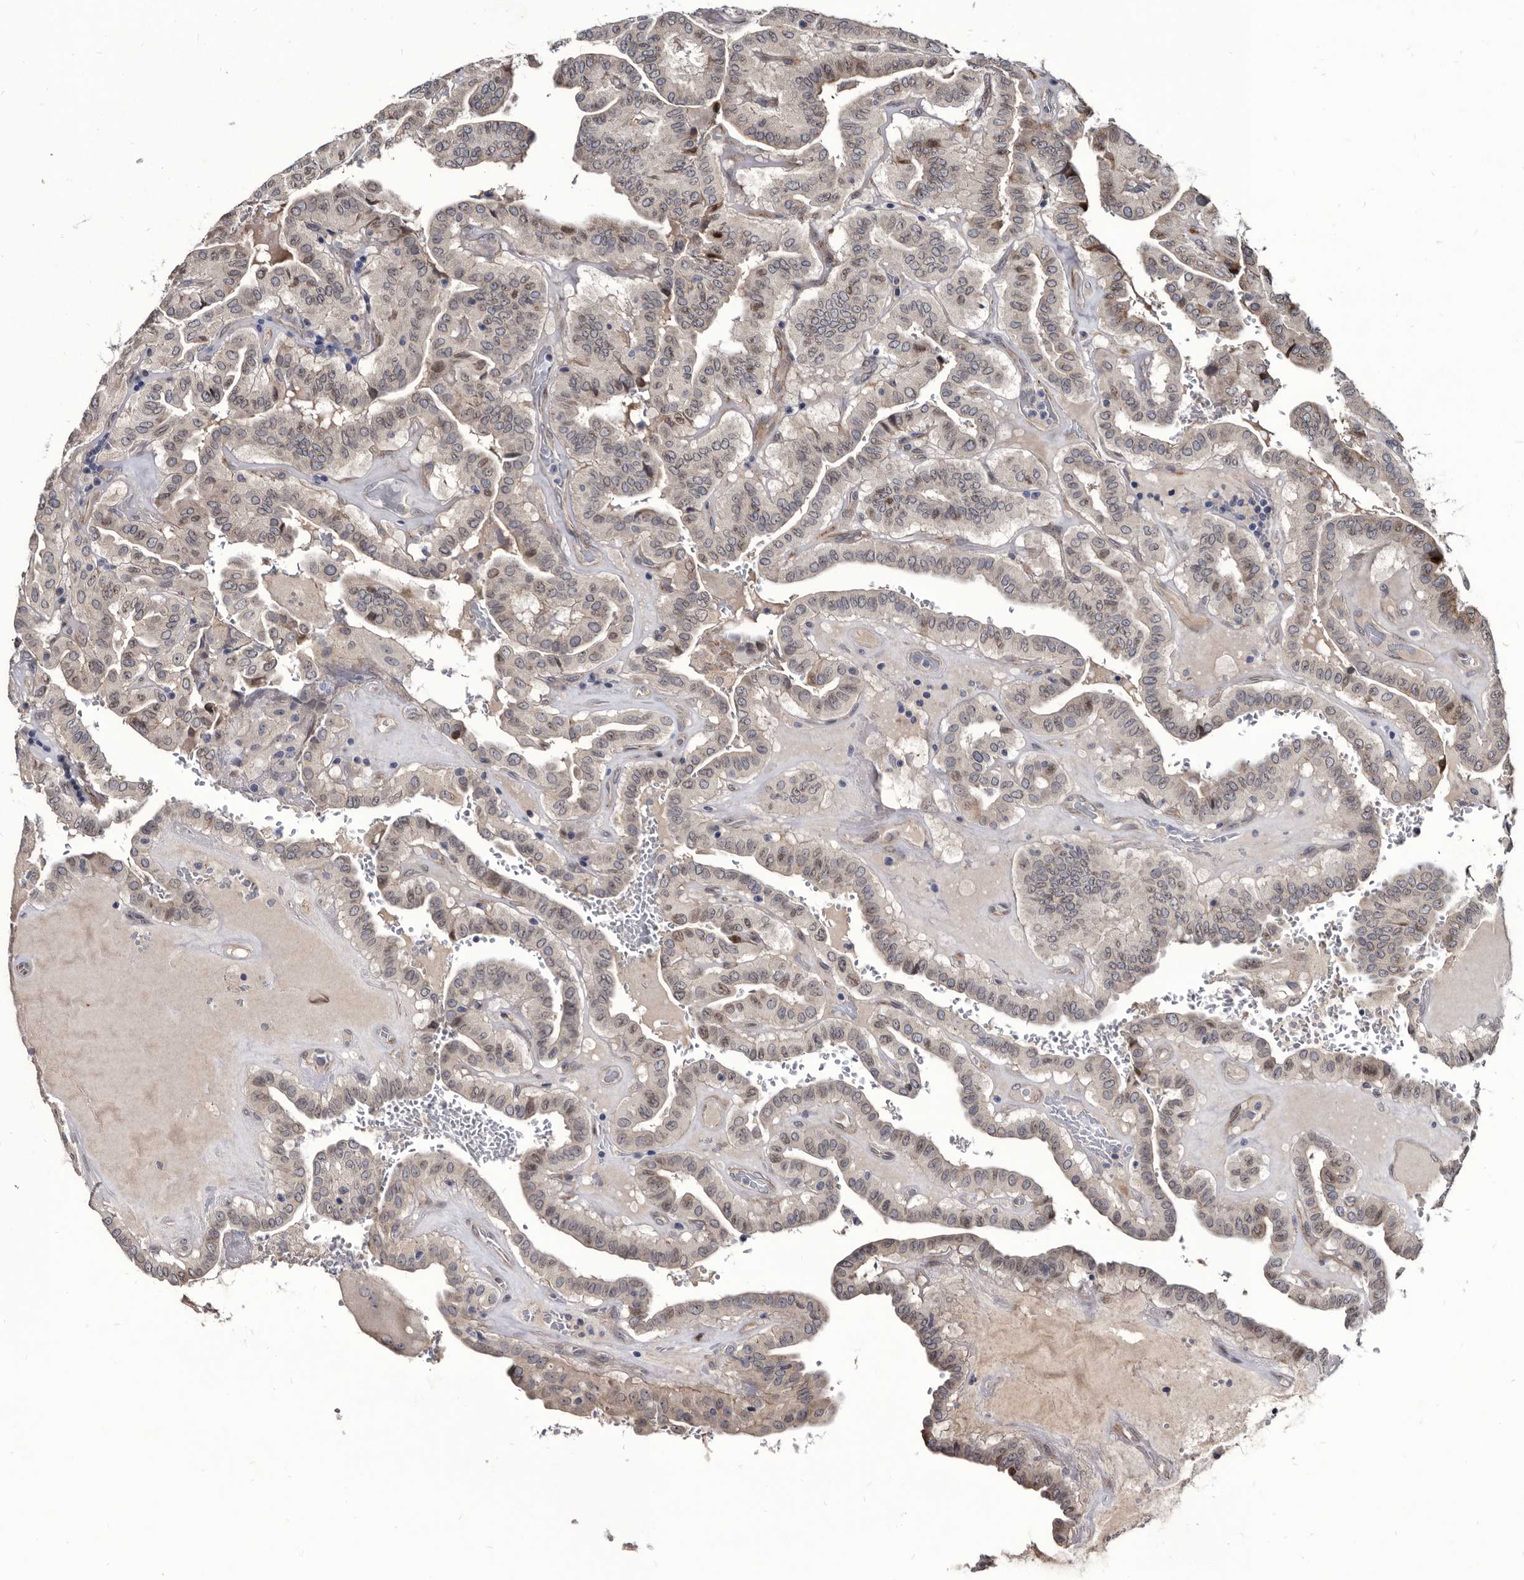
{"staining": {"intensity": "weak", "quantity": "25%-75%", "location": "nuclear"}, "tissue": "thyroid cancer", "cell_type": "Tumor cells", "image_type": "cancer", "snomed": [{"axis": "morphology", "description": "Papillary adenocarcinoma, NOS"}, {"axis": "topography", "description": "Thyroid gland"}], "caption": "Papillary adenocarcinoma (thyroid) tissue exhibits weak nuclear expression in approximately 25%-75% of tumor cells", "gene": "PROM1", "patient": {"sex": "male", "age": 77}}